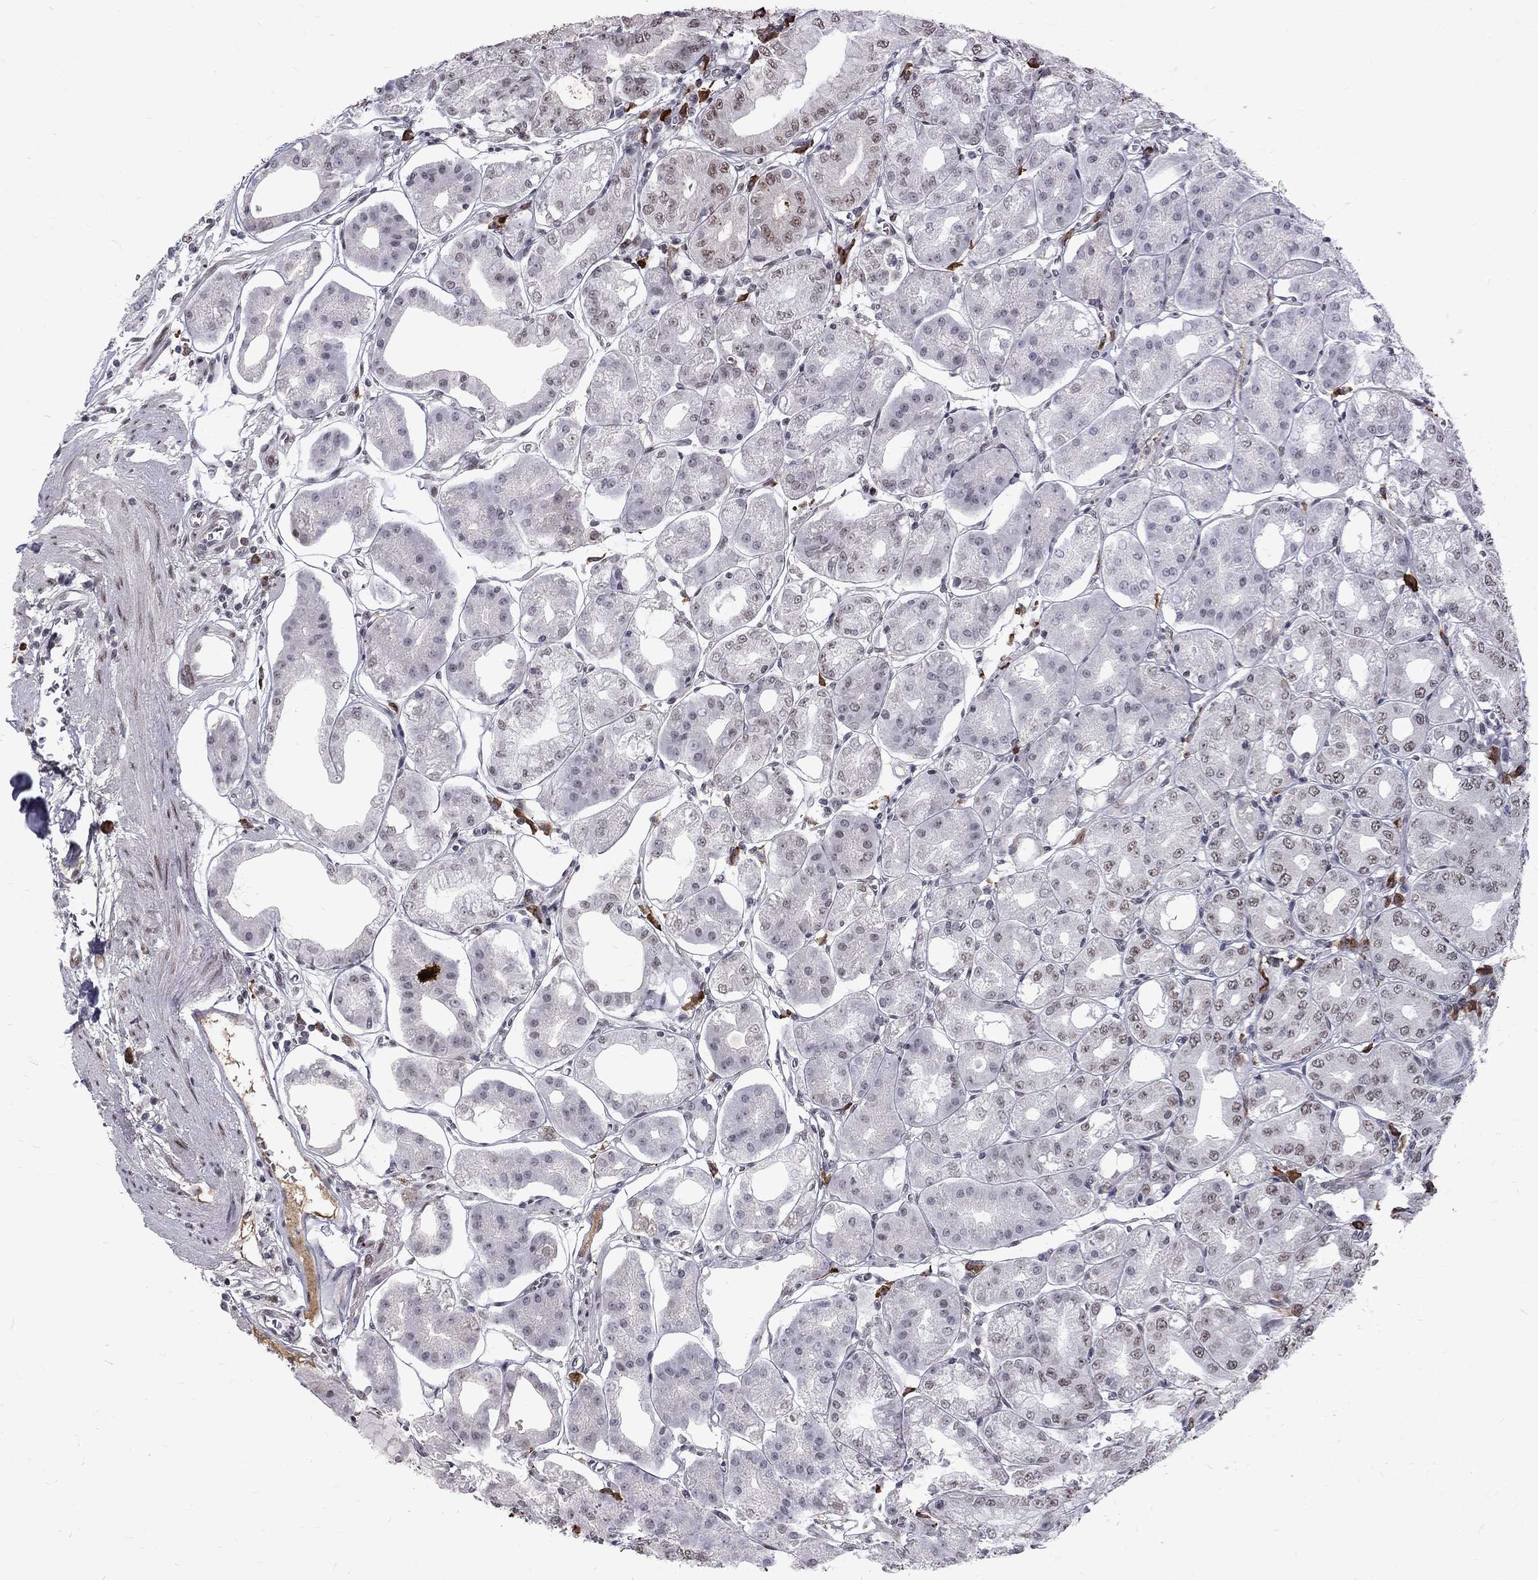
{"staining": {"intensity": "weak", "quantity": "<25%", "location": "nuclear"}, "tissue": "stomach", "cell_type": "Glandular cells", "image_type": "normal", "snomed": [{"axis": "morphology", "description": "Normal tissue, NOS"}, {"axis": "topography", "description": "Stomach, lower"}], "caption": "DAB (3,3'-diaminobenzidine) immunohistochemical staining of benign stomach demonstrates no significant positivity in glandular cells.", "gene": "TCEAL1", "patient": {"sex": "male", "age": 71}}